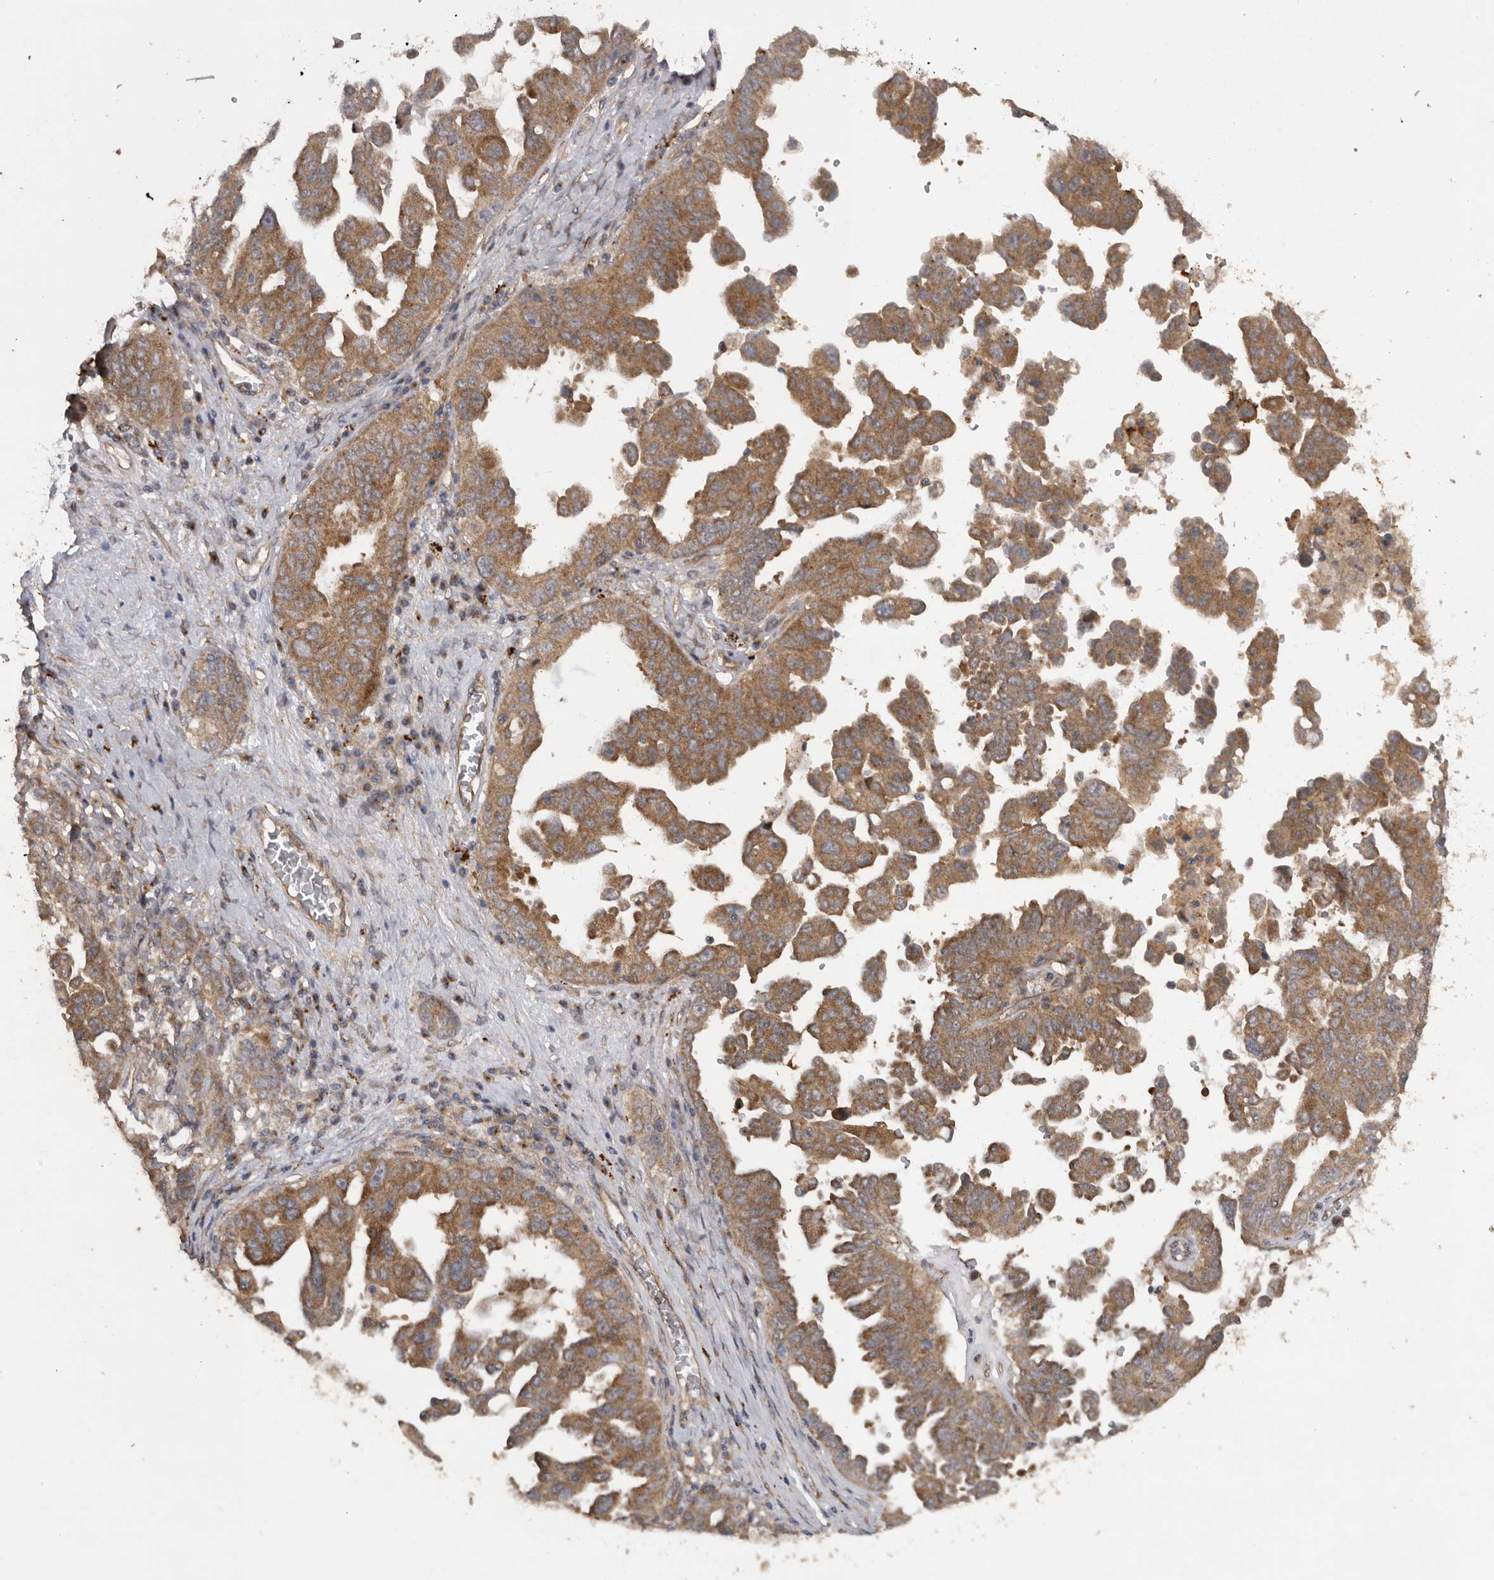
{"staining": {"intensity": "moderate", "quantity": ">75%", "location": "cytoplasmic/membranous"}, "tissue": "ovarian cancer", "cell_type": "Tumor cells", "image_type": "cancer", "snomed": [{"axis": "morphology", "description": "Carcinoma, endometroid"}, {"axis": "topography", "description": "Ovary"}], "caption": "Endometroid carcinoma (ovarian) stained for a protein displays moderate cytoplasmic/membranous positivity in tumor cells.", "gene": "PODXL2", "patient": {"sex": "female", "age": 62}}